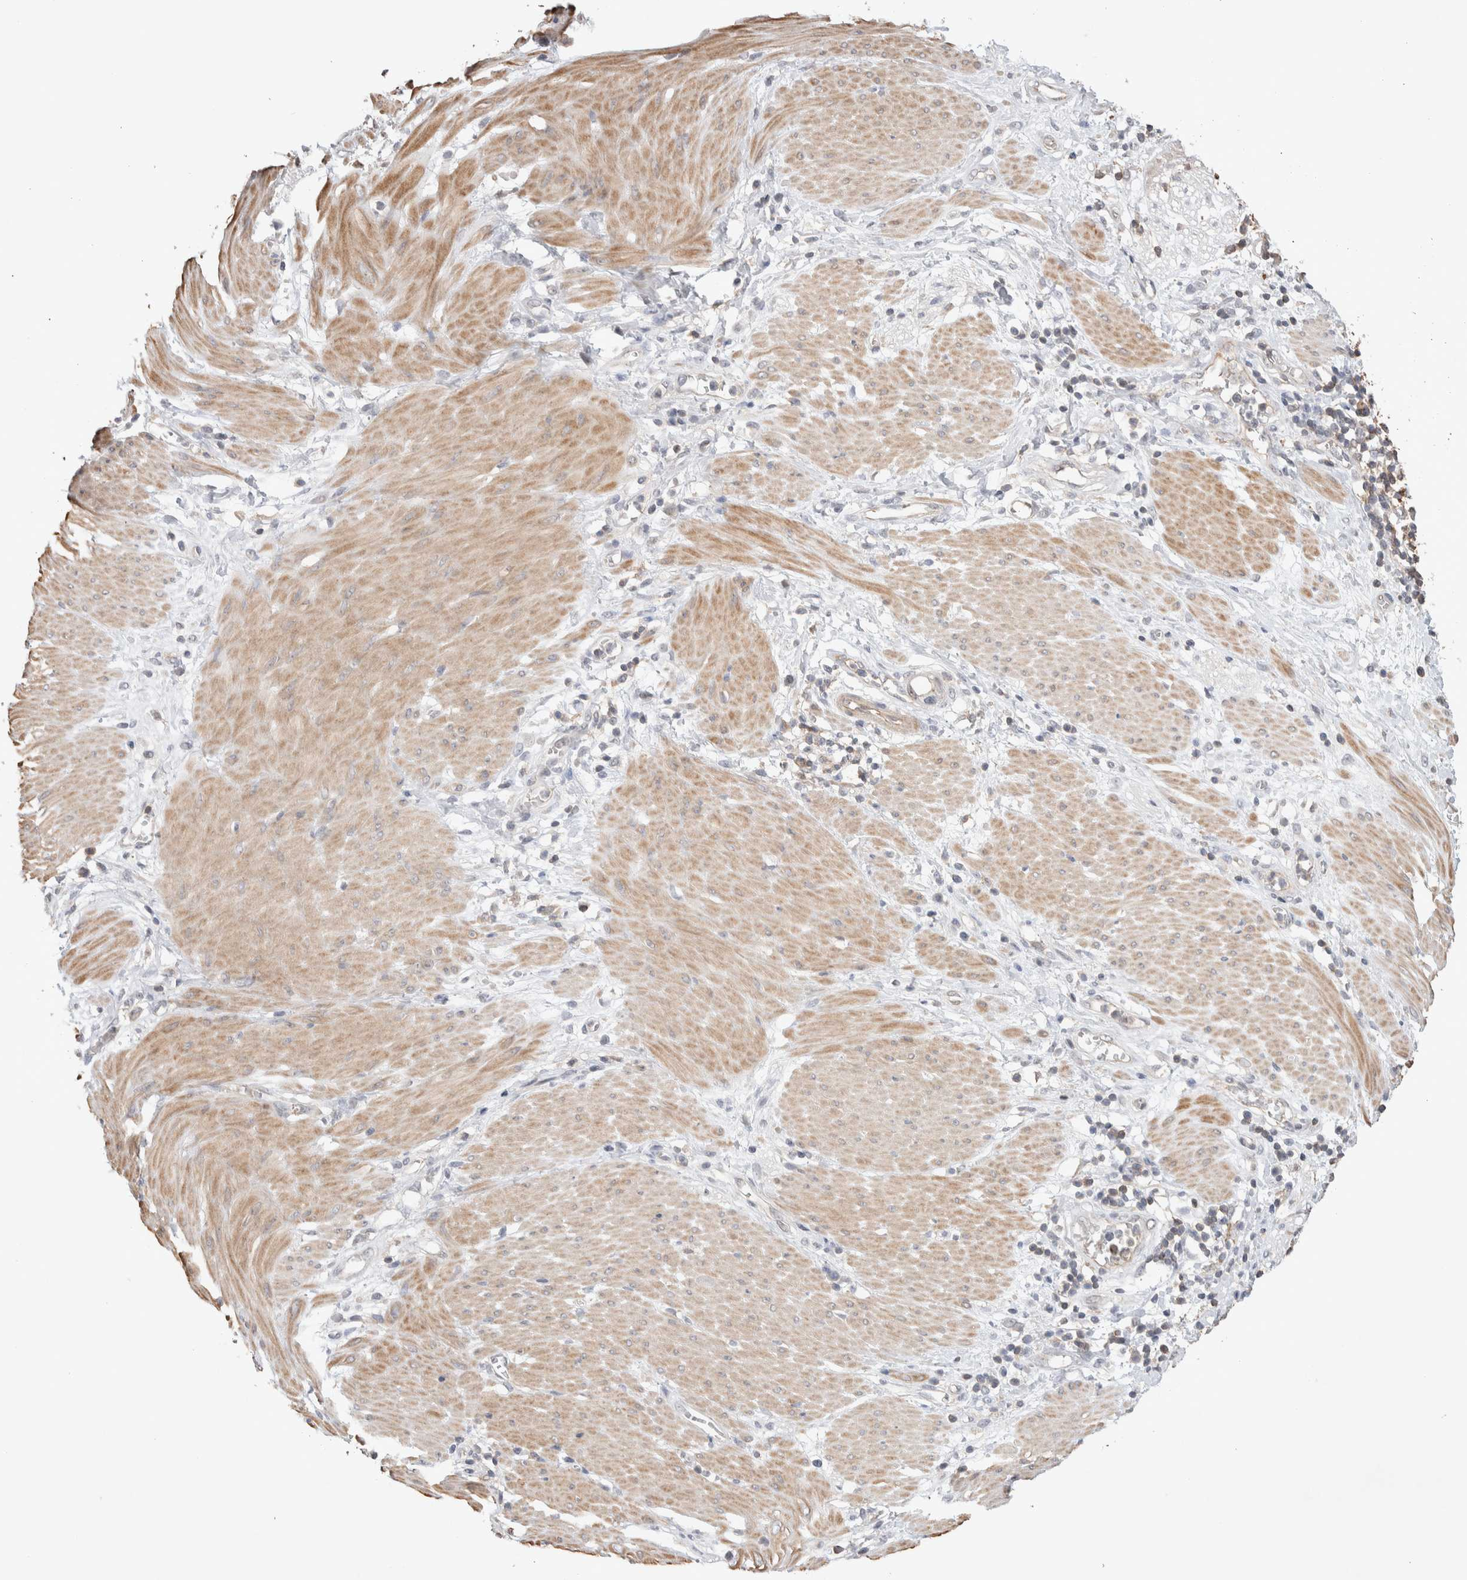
{"staining": {"intensity": "negative", "quantity": "none", "location": "none"}, "tissue": "stomach cancer", "cell_type": "Tumor cells", "image_type": "cancer", "snomed": [{"axis": "morphology", "description": "Adenocarcinoma, NOS"}, {"axis": "topography", "description": "Stomach"}, {"axis": "topography", "description": "Stomach, lower"}], "caption": "The micrograph shows no significant staining in tumor cells of stomach adenocarcinoma. The staining is performed using DAB (3,3'-diaminobenzidine) brown chromogen with nuclei counter-stained in using hematoxylin.", "gene": "ZNF704", "patient": {"sex": "female", "age": 48}}